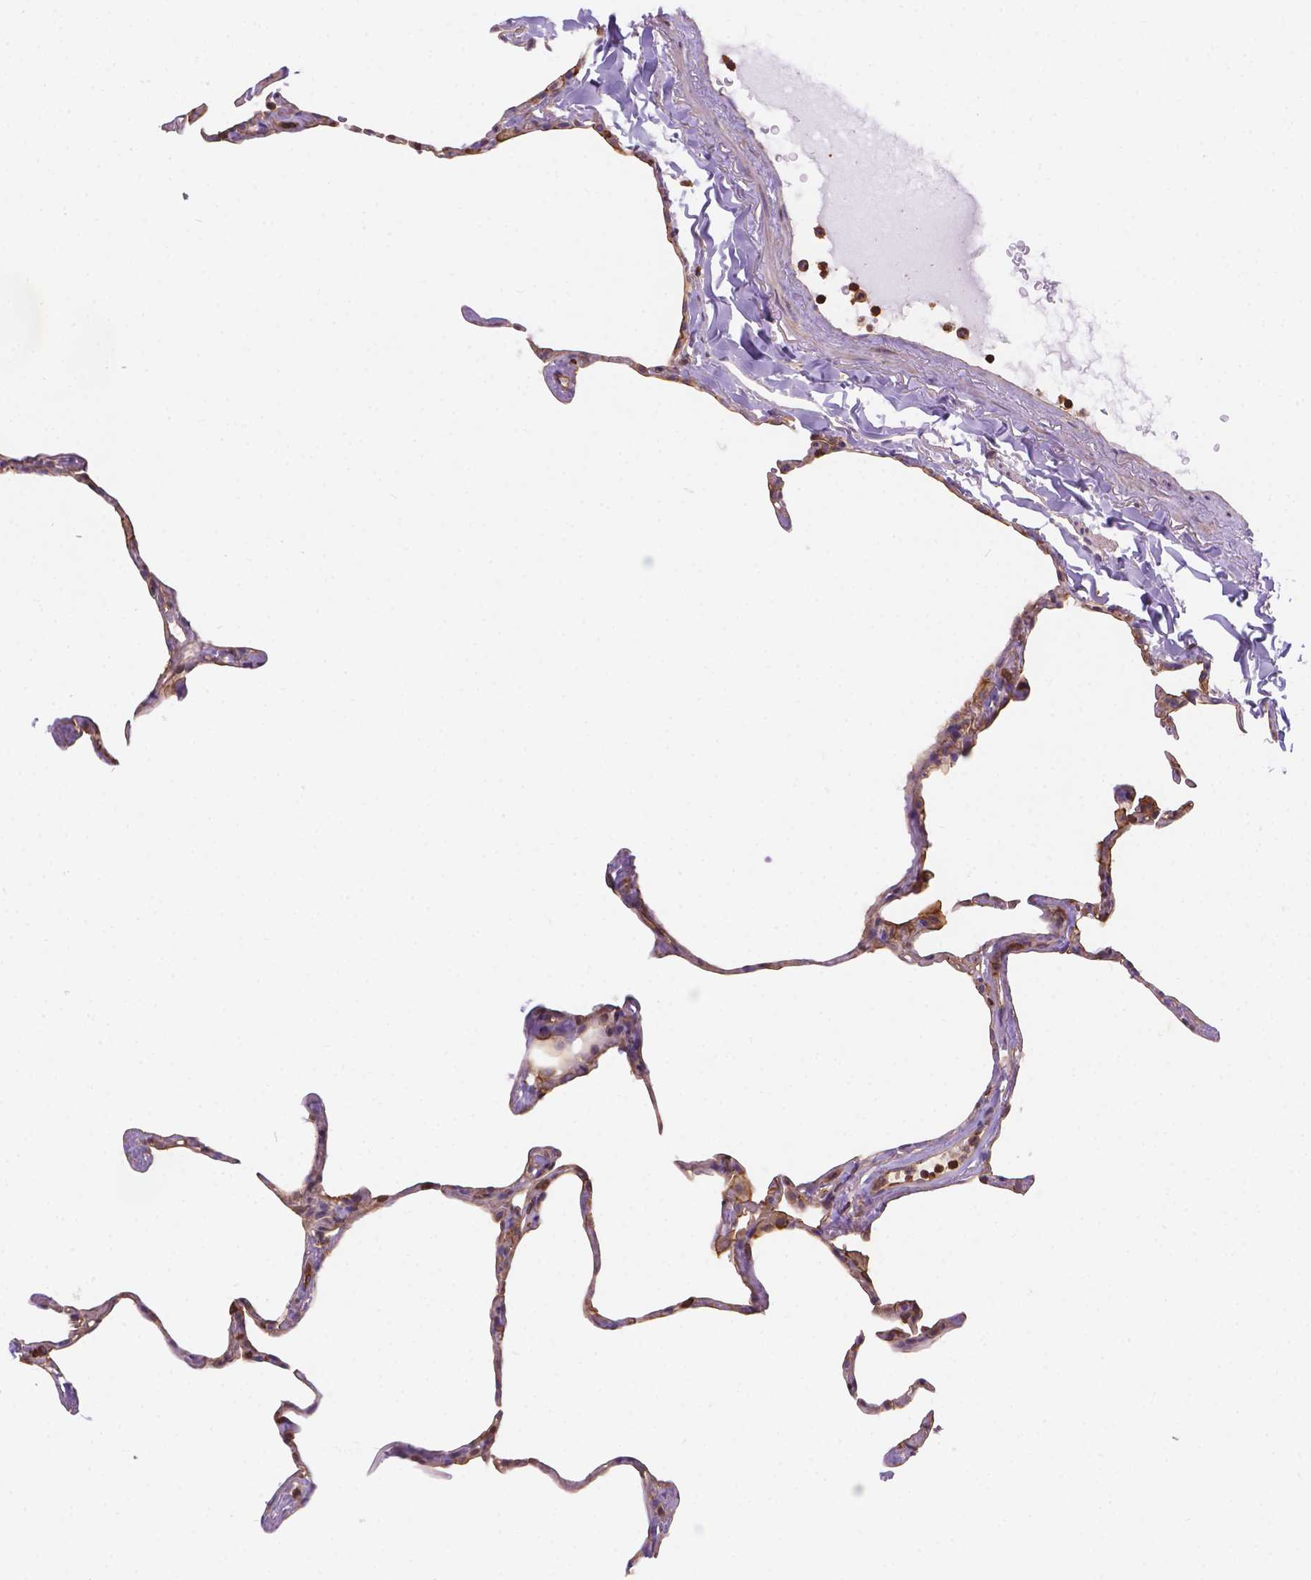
{"staining": {"intensity": "weak", "quantity": "<25%", "location": "cytoplasmic/membranous"}, "tissue": "lung", "cell_type": "Alveolar cells", "image_type": "normal", "snomed": [{"axis": "morphology", "description": "Normal tissue, NOS"}, {"axis": "topography", "description": "Lung"}], "caption": "High magnification brightfield microscopy of normal lung stained with DAB (3,3'-diaminobenzidine) (brown) and counterstained with hematoxylin (blue): alveolar cells show no significant expression.", "gene": "DMWD", "patient": {"sex": "male", "age": 65}}